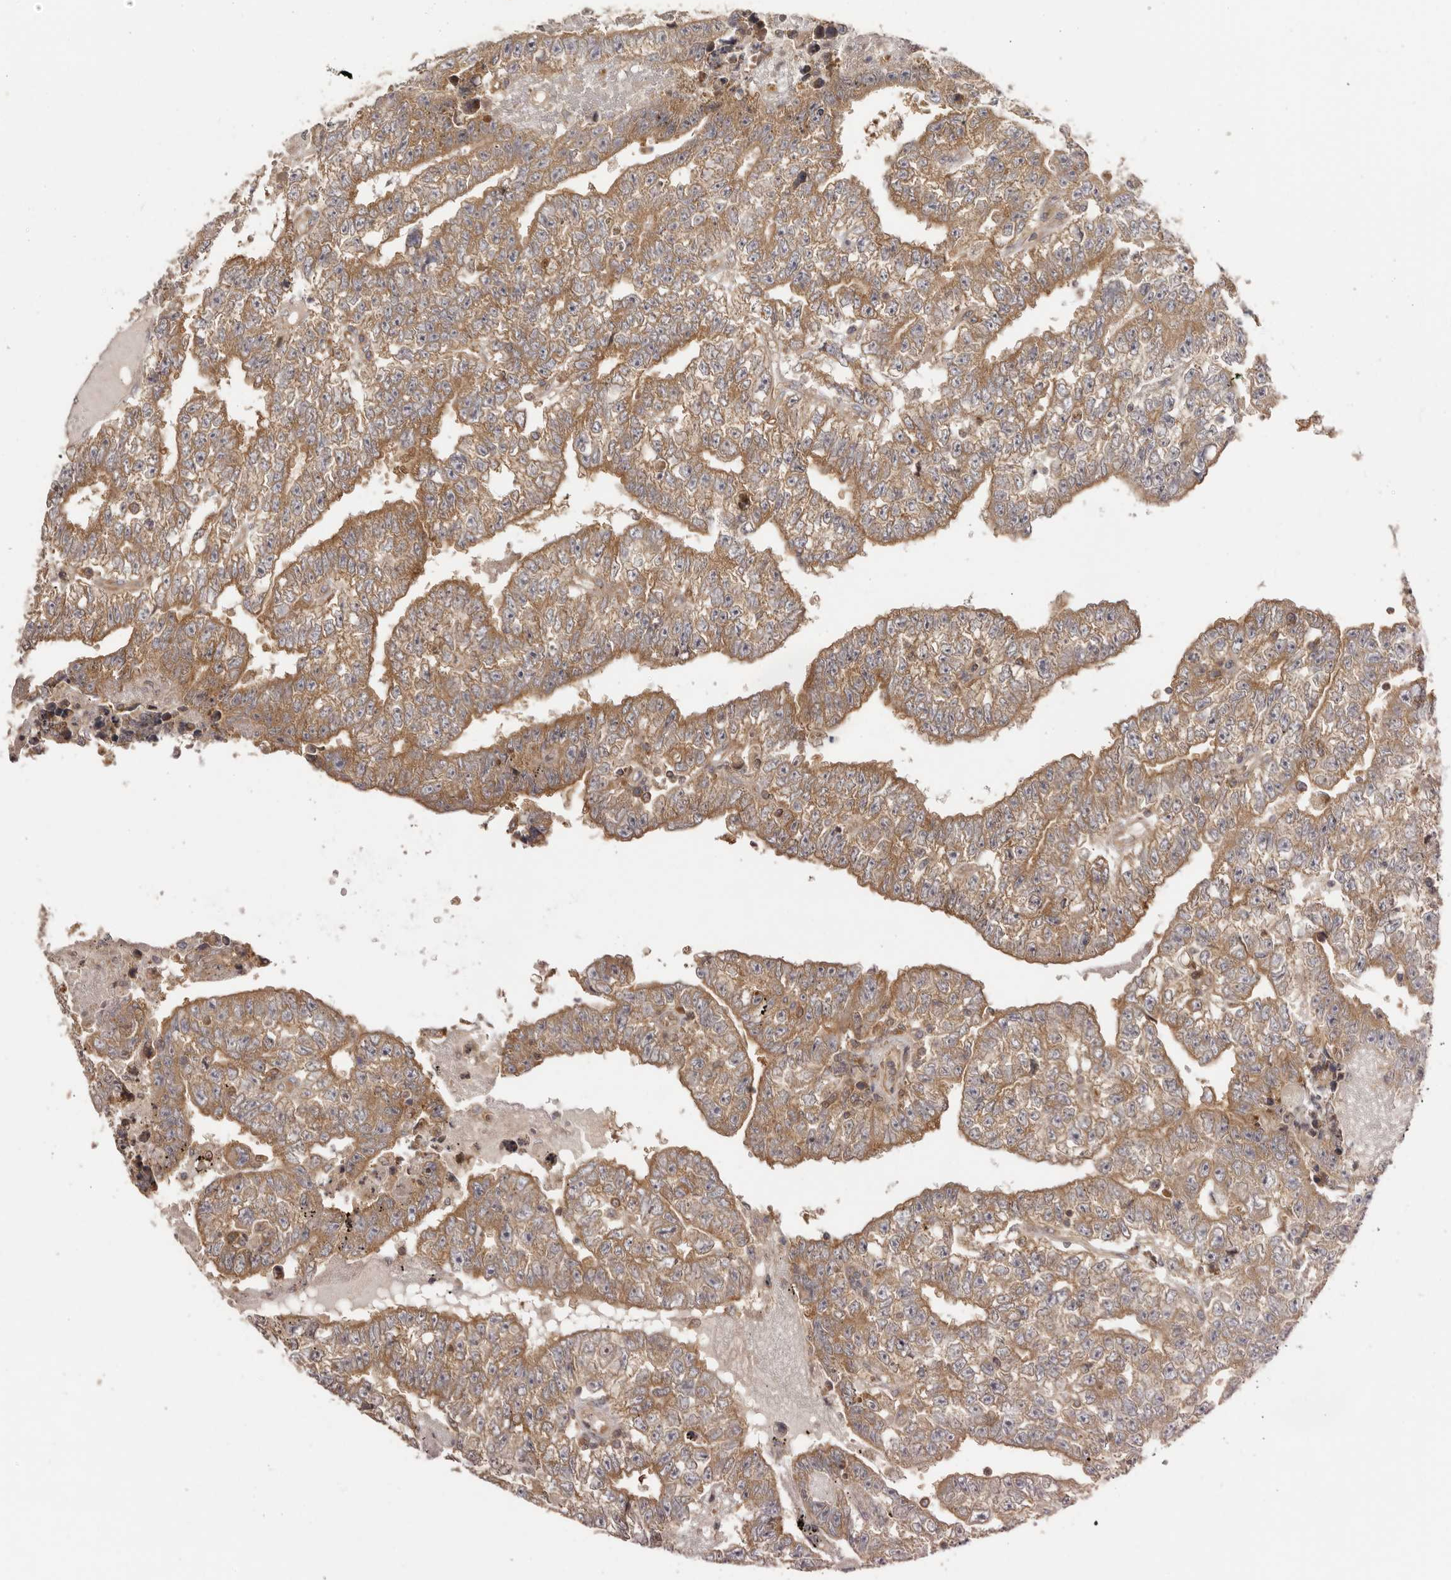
{"staining": {"intensity": "moderate", "quantity": ">75%", "location": "cytoplasmic/membranous"}, "tissue": "testis cancer", "cell_type": "Tumor cells", "image_type": "cancer", "snomed": [{"axis": "morphology", "description": "Carcinoma, Embryonal, NOS"}, {"axis": "topography", "description": "Testis"}], "caption": "Immunohistochemical staining of embryonal carcinoma (testis) reveals moderate cytoplasmic/membranous protein positivity in approximately >75% of tumor cells.", "gene": "EEF1E1", "patient": {"sex": "male", "age": 25}}